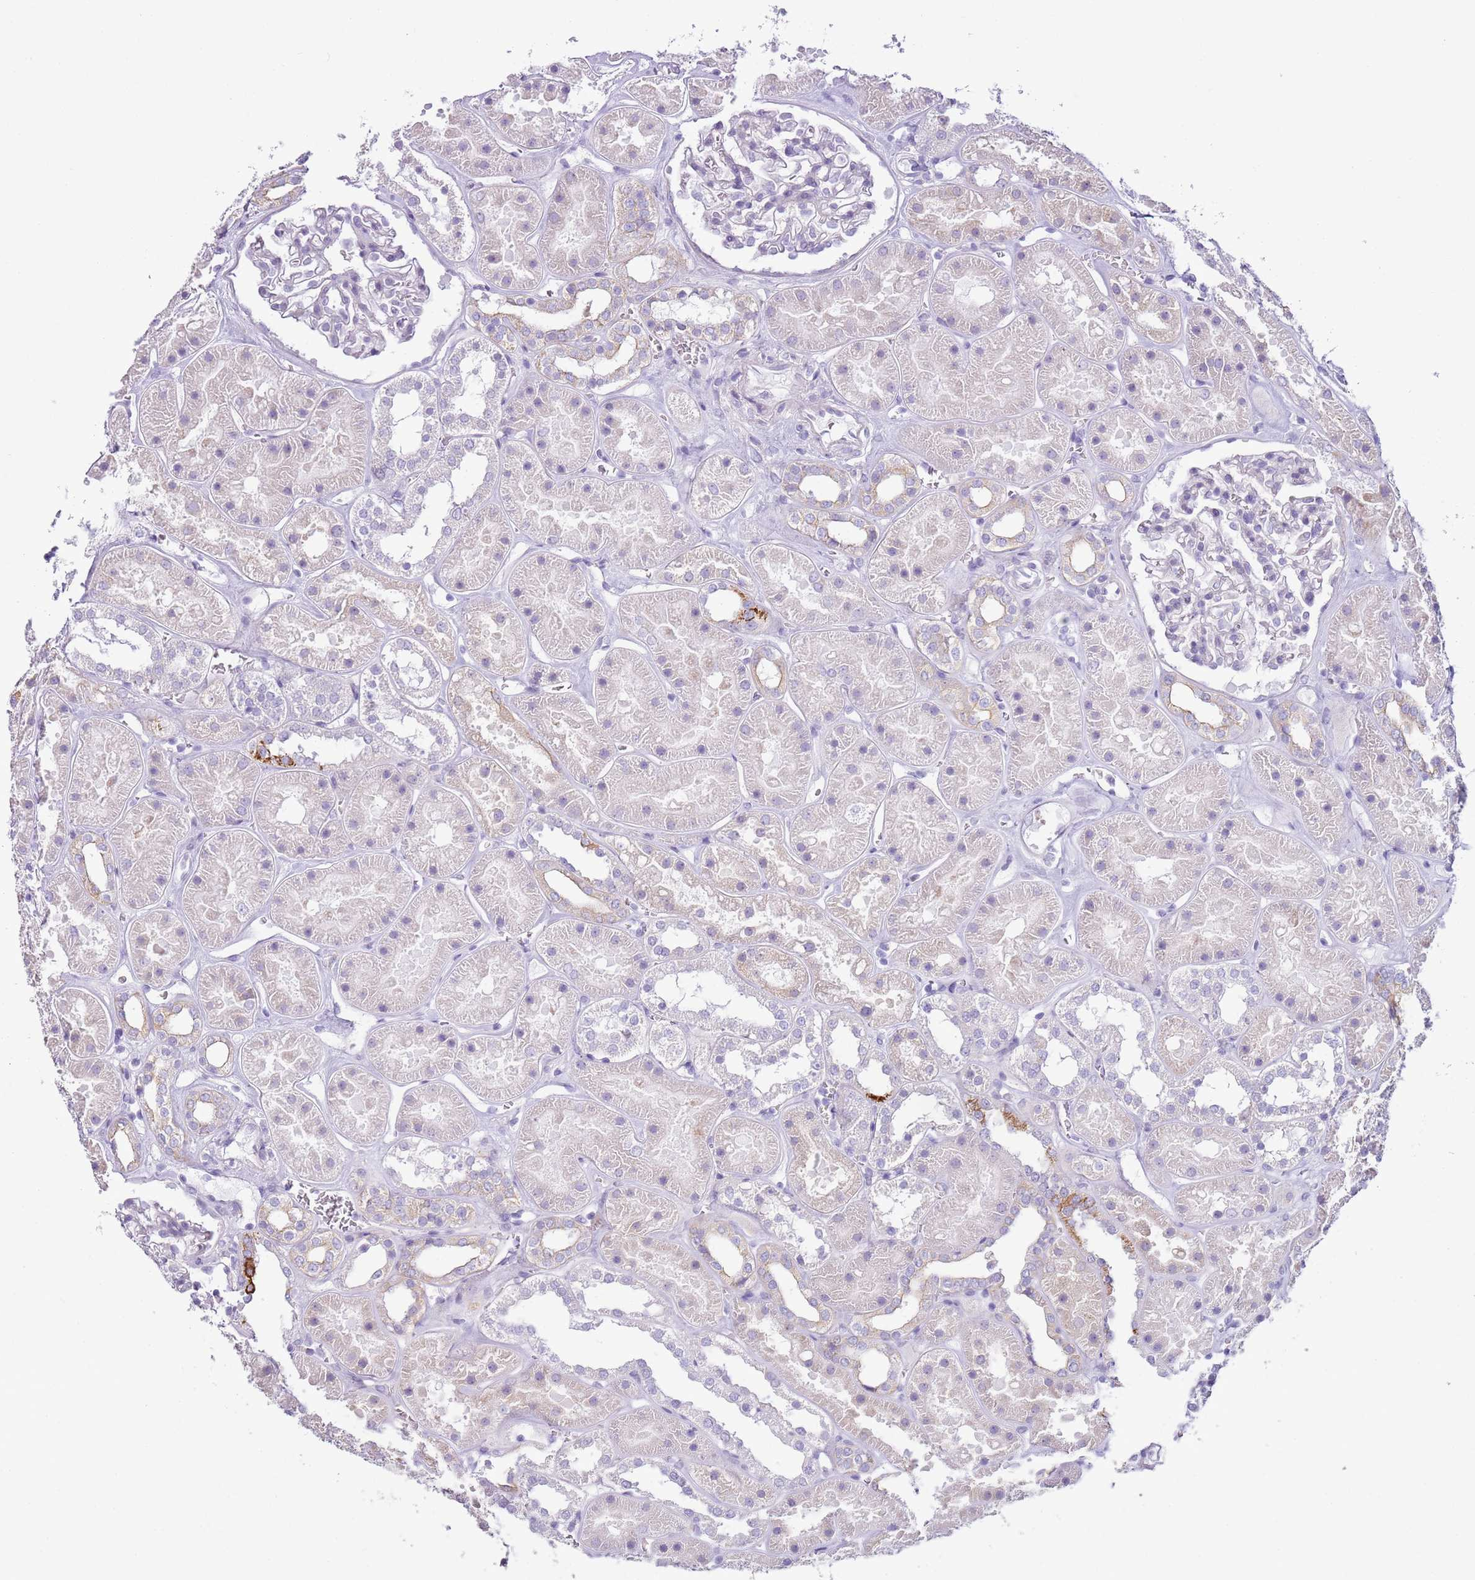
{"staining": {"intensity": "negative", "quantity": "none", "location": "none"}, "tissue": "kidney", "cell_type": "Cells in glomeruli", "image_type": "normal", "snomed": [{"axis": "morphology", "description": "Normal tissue, NOS"}, {"axis": "topography", "description": "Kidney"}], "caption": "A histopathology image of human kidney is negative for staining in cells in glomeruli. Brightfield microscopy of IHC stained with DAB (brown) and hematoxylin (blue), captured at high magnification.", "gene": "OAF", "patient": {"sex": "female", "age": 41}}